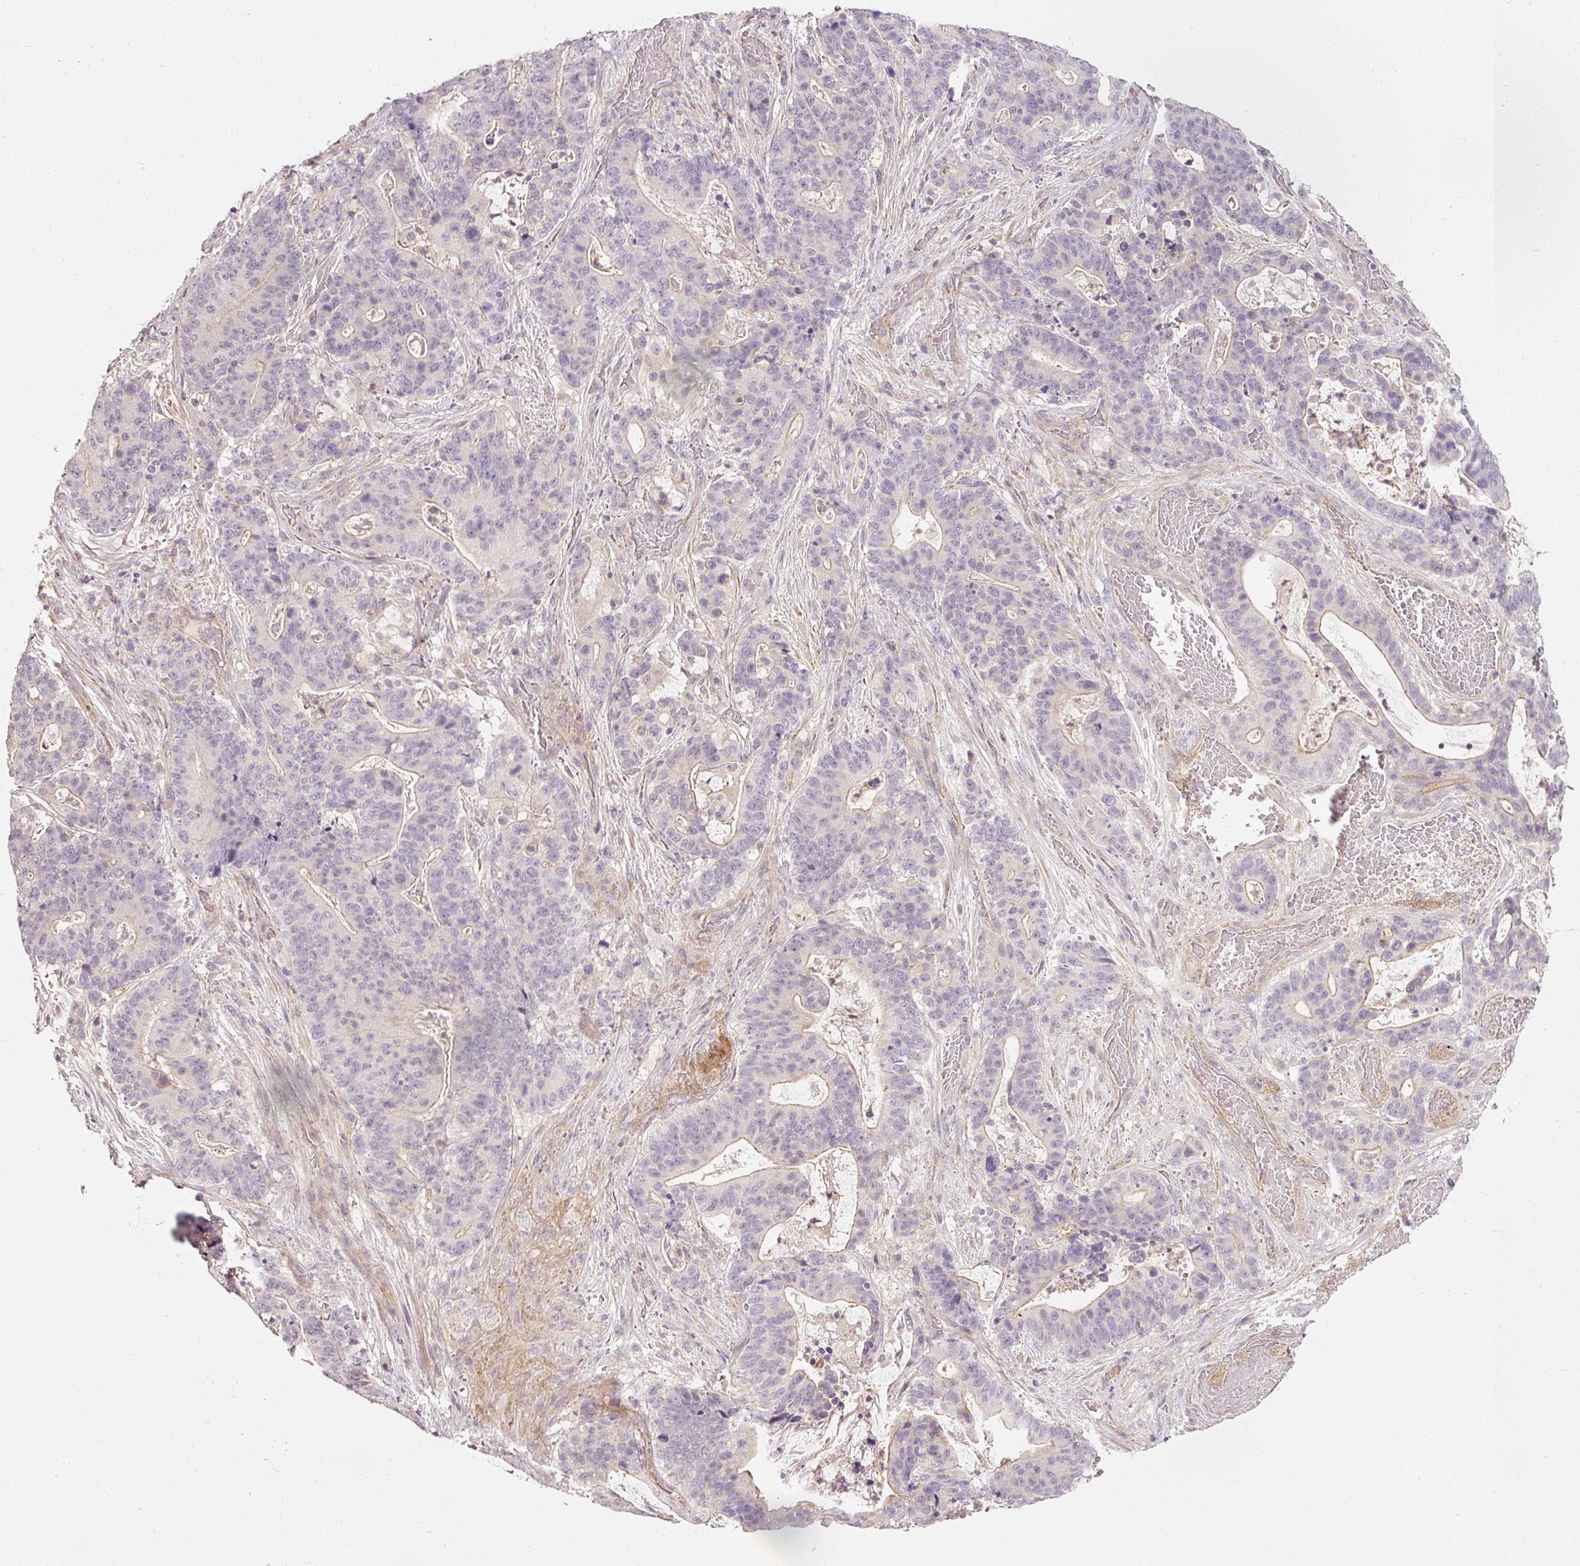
{"staining": {"intensity": "weak", "quantity": "<25%", "location": "cytoplasmic/membranous"}, "tissue": "stomach cancer", "cell_type": "Tumor cells", "image_type": "cancer", "snomed": [{"axis": "morphology", "description": "Normal tissue, NOS"}, {"axis": "morphology", "description": "Adenocarcinoma, NOS"}, {"axis": "topography", "description": "Stomach"}], "caption": "DAB immunohistochemical staining of adenocarcinoma (stomach) demonstrates no significant positivity in tumor cells. (DAB (3,3'-diaminobenzidine) IHC, high magnification).", "gene": "TIRAP", "patient": {"sex": "female", "age": 64}}